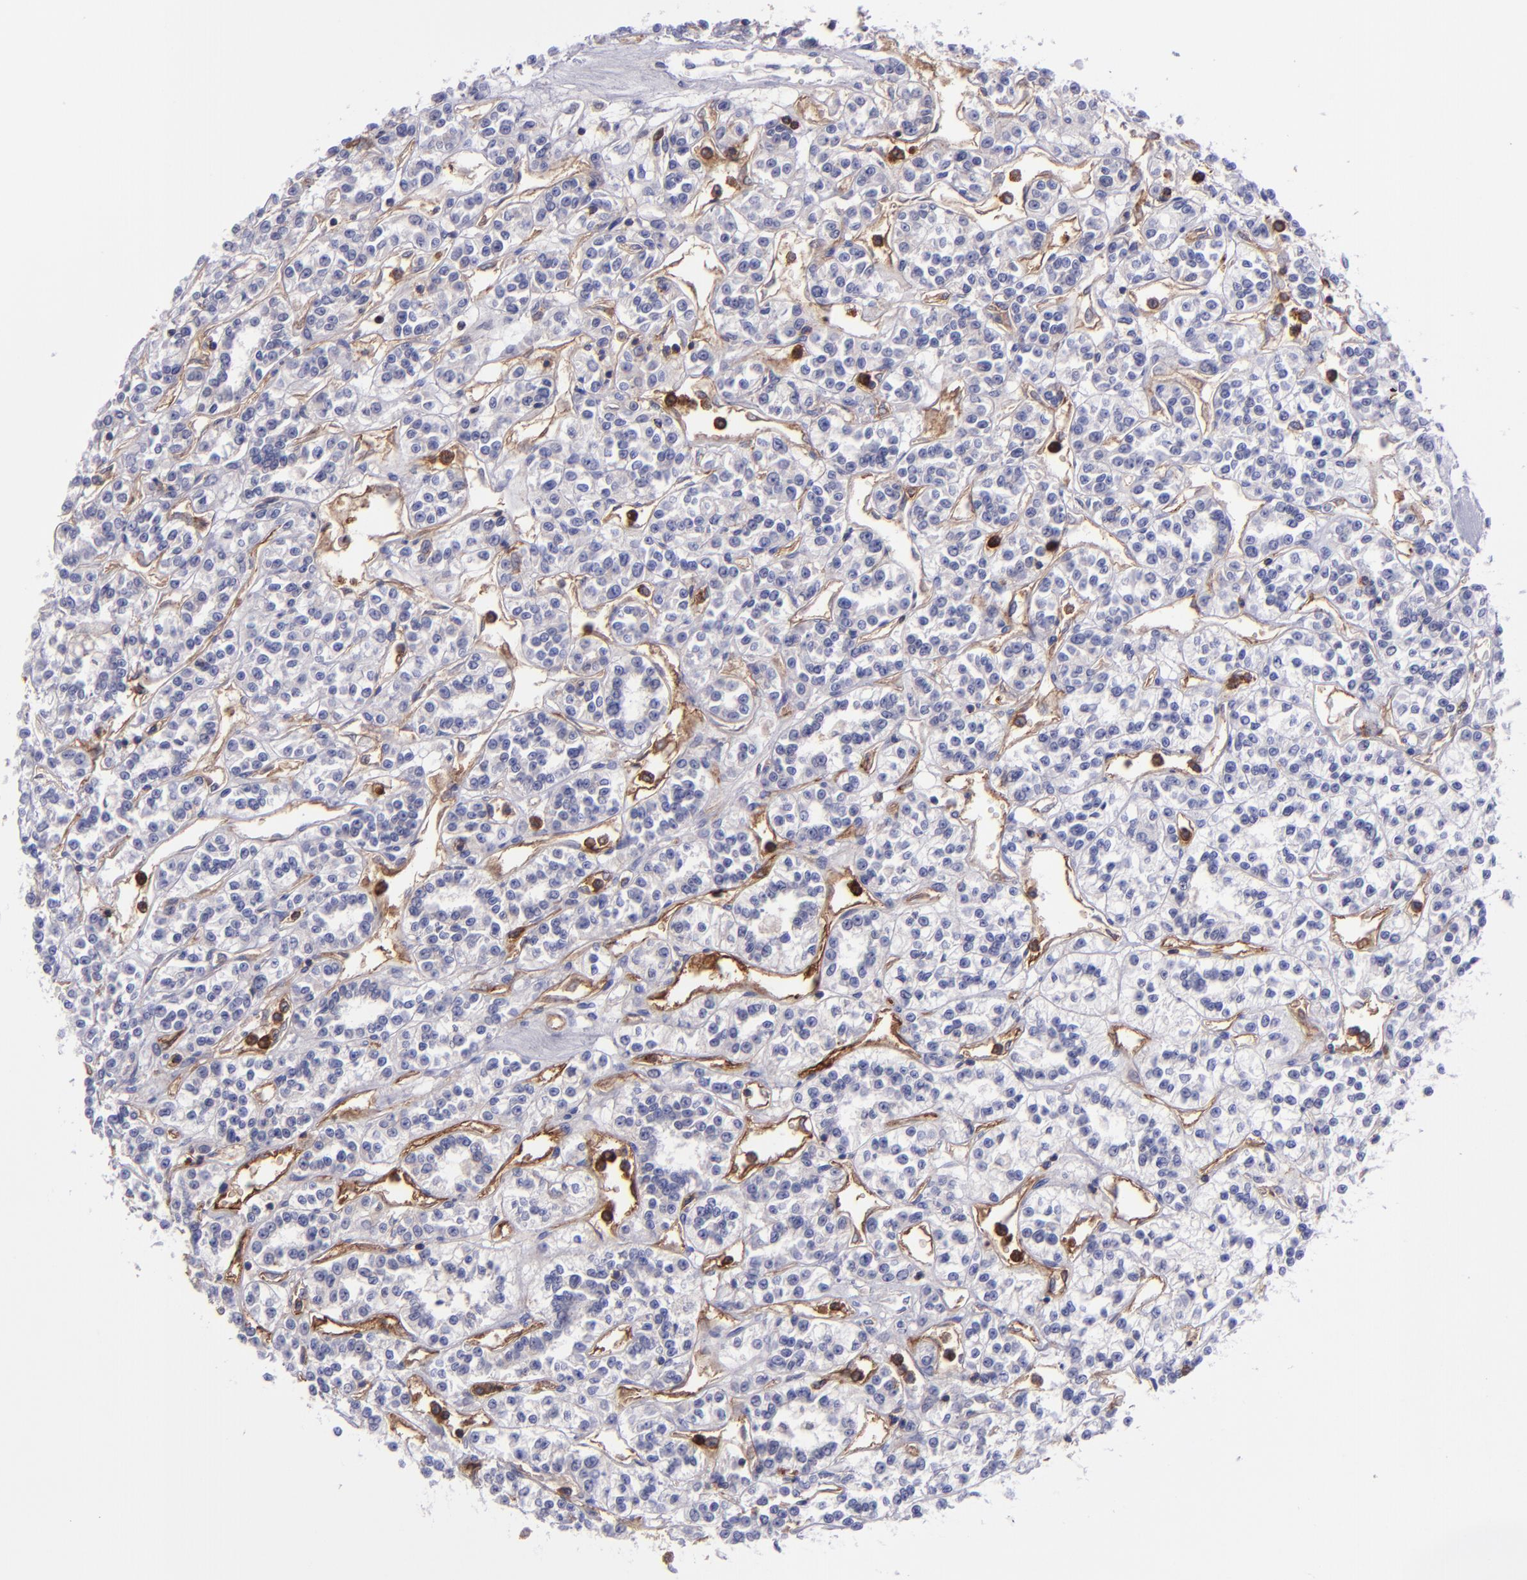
{"staining": {"intensity": "negative", "quantity": "none", "location": "none"}, "tissue": "renal cancer", "cell_type": "Tumor cells", "image_type": "cancer", "snomed": [{"axis": "morphology", "description": "Adenocarcinoma, NOS"}, {"axis": "topography", "description": "Kidney"}], "caption": "The histopathology image demonstrates no staining of tumor cells in renal cancer.", "gene": "ICAM3", "patient": {"sex": "female", "age": 76}}